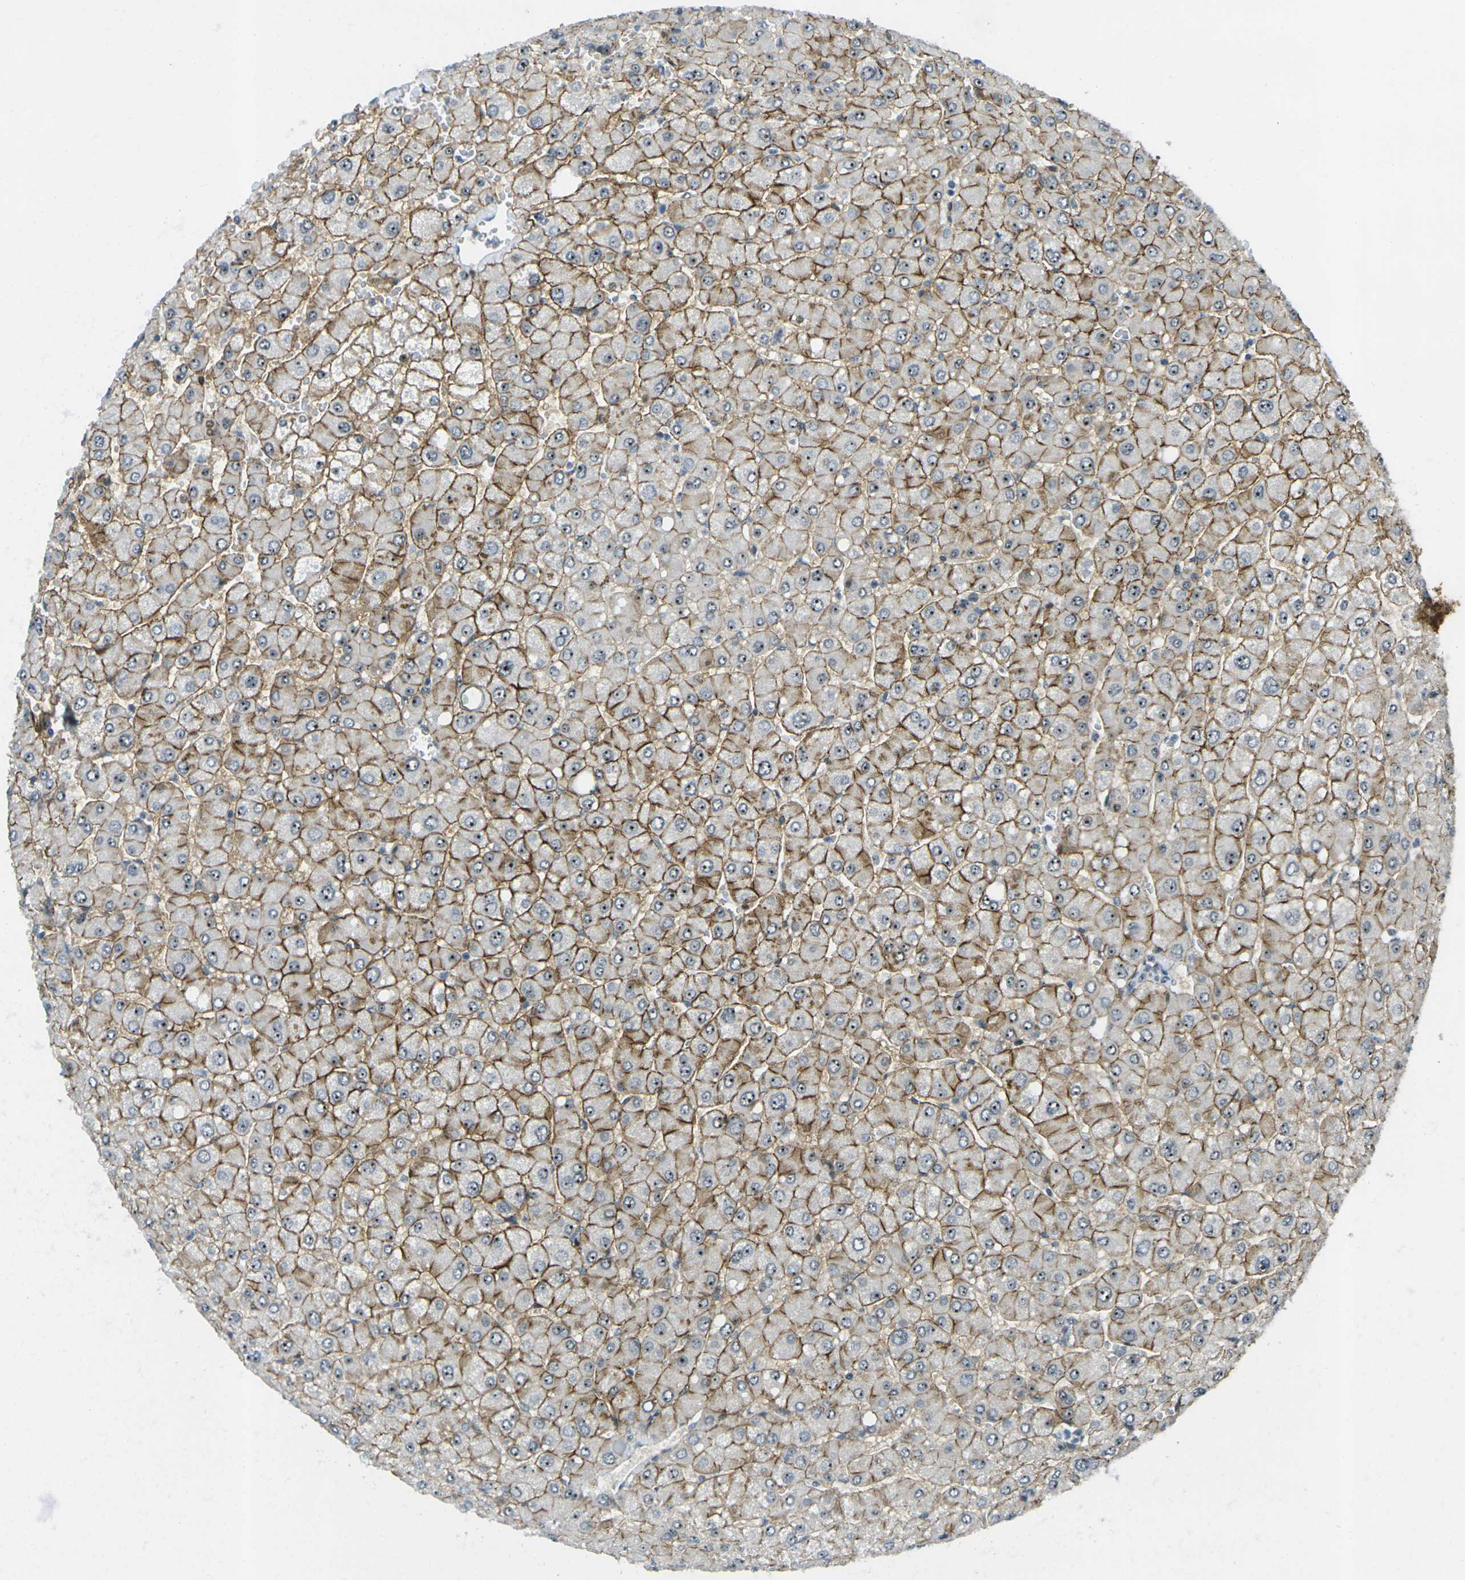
{"staining": {"intensity": "negative", "quantity": "none", "location": "none"}, "tissue": "liver", "cell_type": "Cholangiocytes", "image_type": "normal", "snomed": [{"axis": "morphology", "description": "Normal tissue, NOS"}, {"axis": "topography", "description": "Liver"}], "caption": "This is an immunohistochemistry (IHC) micrograph of normal liver. There is no expression in cholangiocytes.", "gene": "UBE2C", "patient": {"sex": "male", "age": 55}}